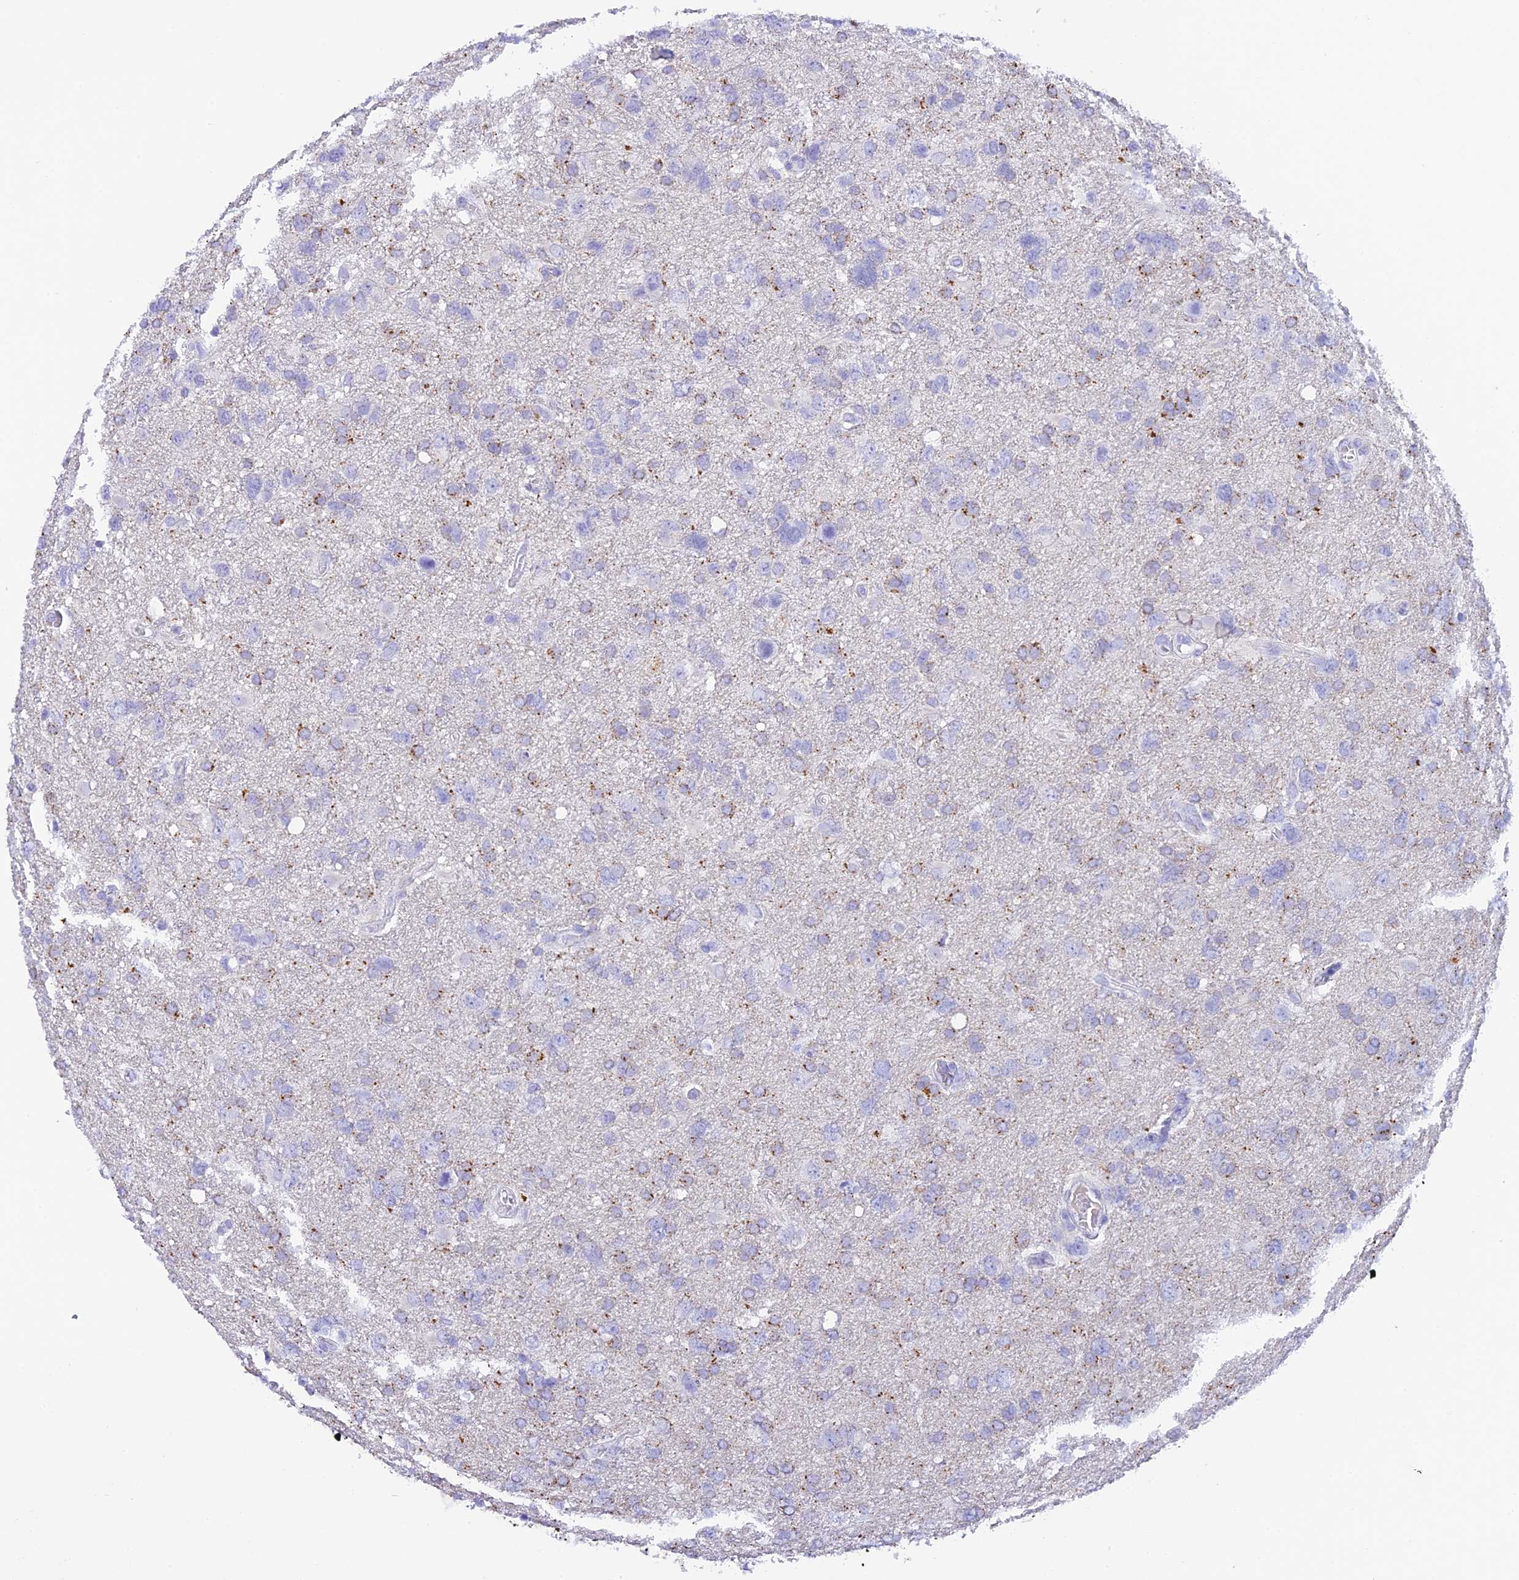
{"staining": {"intensity": "weak", "quantity": "<25%", "location": "cytoplasmic/membranous"}, "tissue": "glioma", "cell_type": "Tumor cells", "image_type": "cancer", "snomed": [{"axis": "morphology", "description": "Glioma, malignant, High grade"}, {"axis": "topography", "description": "Brain"}], "caption": "This is an IHC micrograph of malignant glioma (high-grade). There is no positivity in tumor cells.", "gene": "C12orf29", "patient": {"sex": "male", "age": 61}}